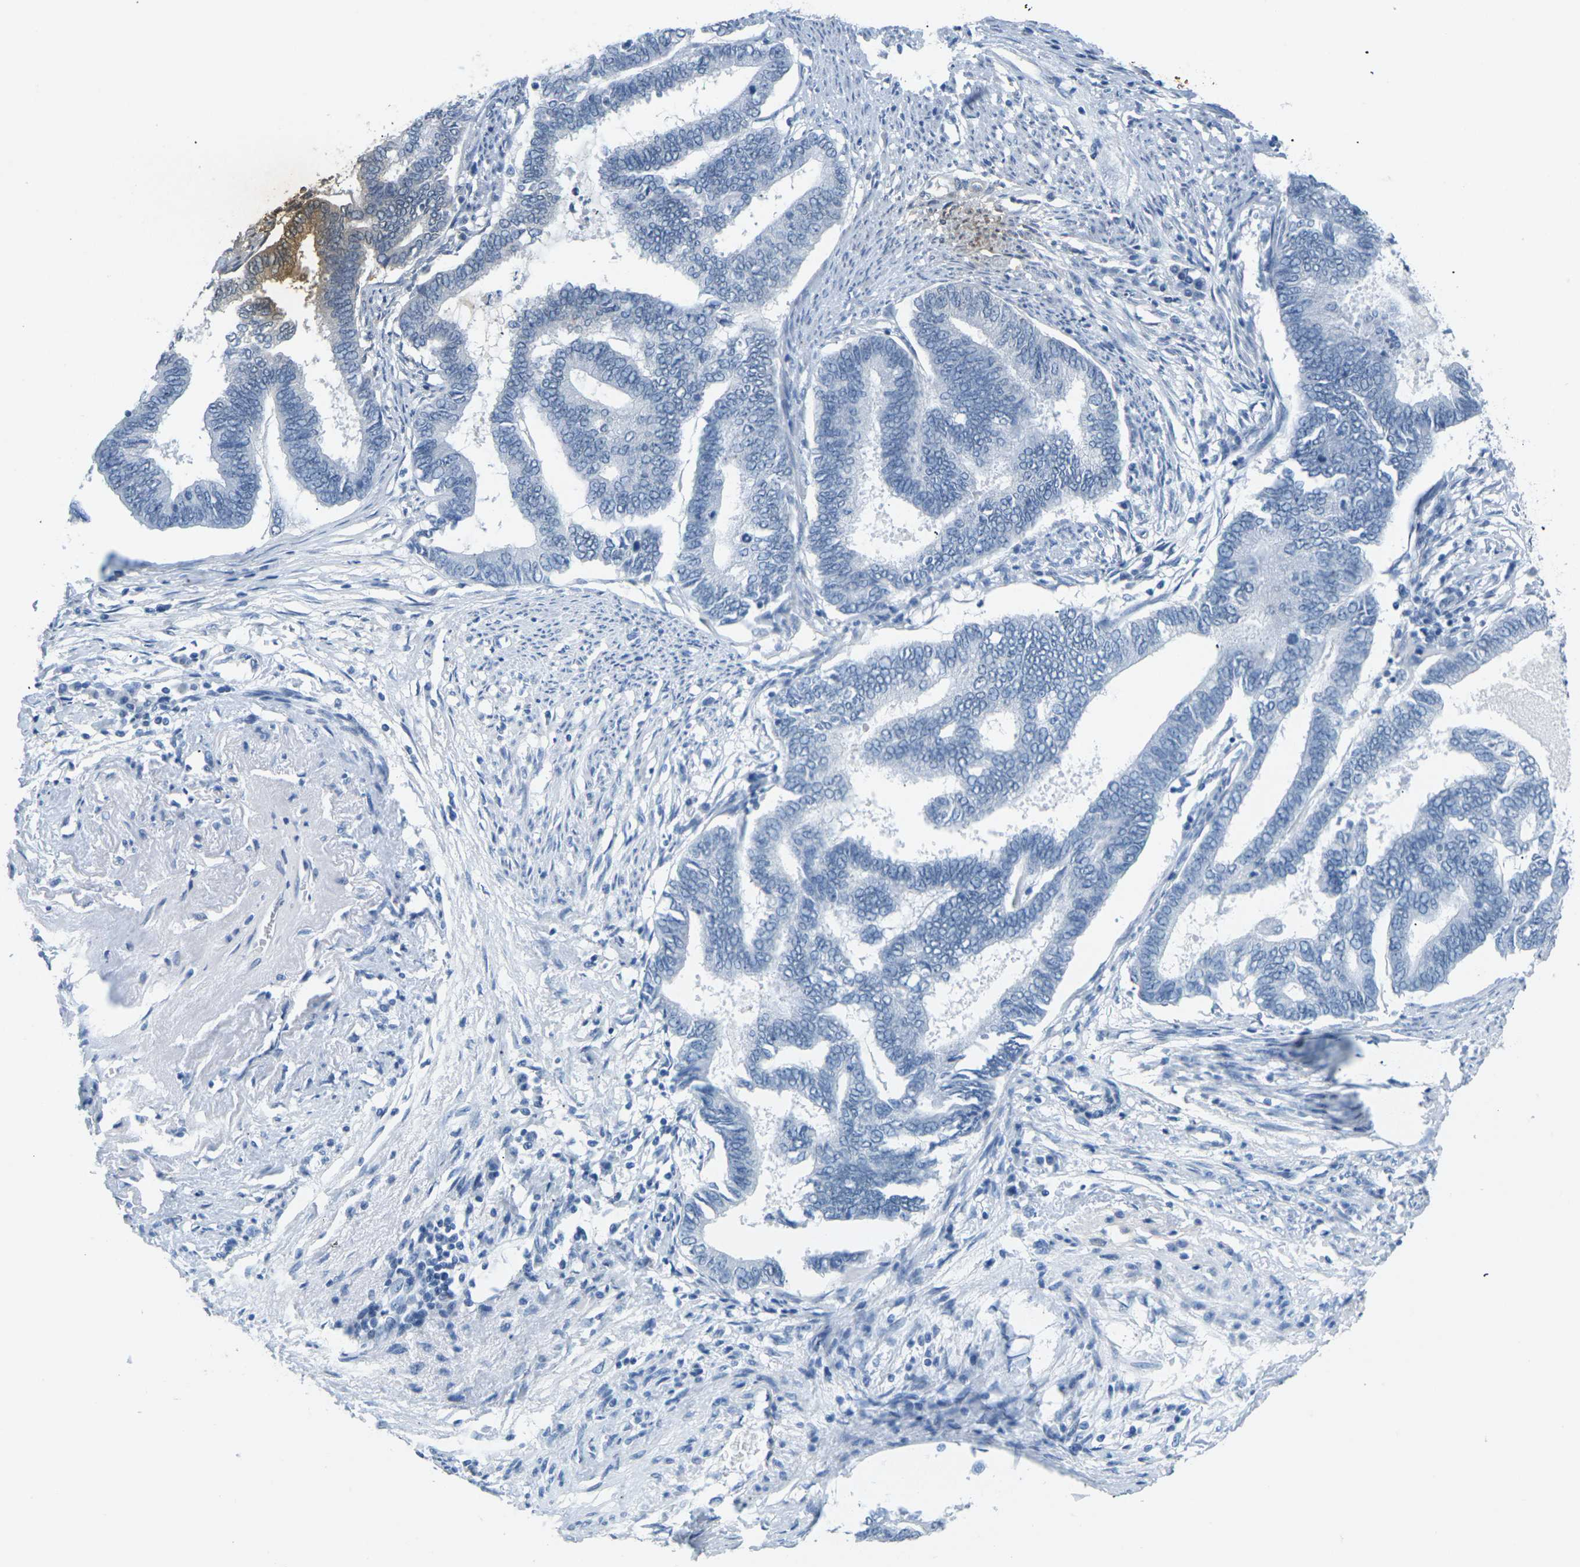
{"staining": {"intensity": "negative", "quantity": "none", "location": "none"}, "tissue": "endometrial cancer", "cell_type": "Tumor cells", "image_type": "cancer", "snomed": [{"axis": "morphology", "description": "Adenocarcinoma, NOS"}, {"axis": "topography", "description": "Endometrium"}], "caption": "The photomicrograph reveals no staining of tumor cells in endometrial cancer.", "gene": "CTAG1A", "patient": {"sex": "female", "age": 86}}